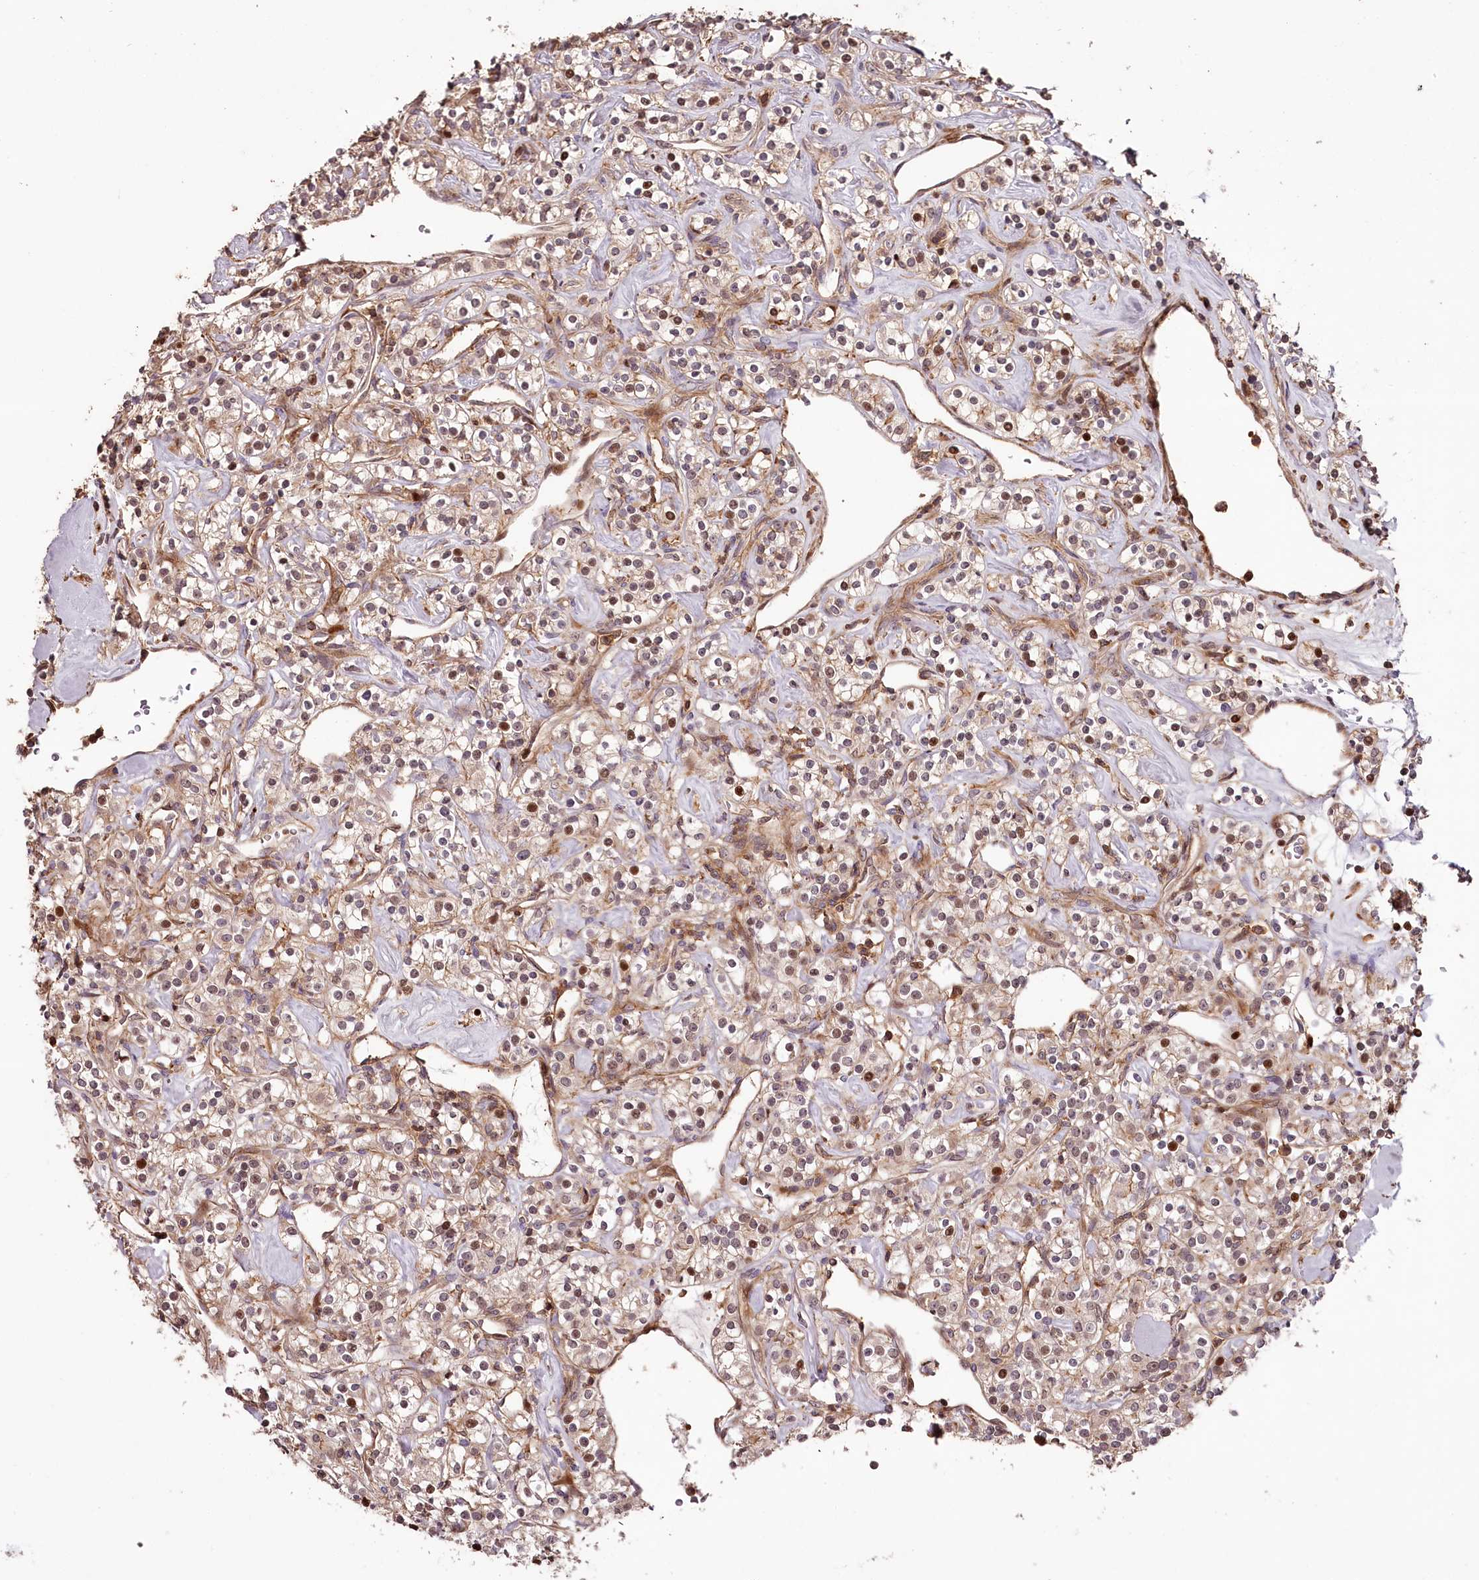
{"staining": {"intensity": "weak", "quantity": "25%-75%", "location": "cytoplasmic/membranous,nuclear"}, "tissue": "renal cancer", "cell_type": "Tumor cells", "image_type": "cancer", "snomed": [{"axis": "morphology", "description": "Adenocarcinoma, NOS"}, {"axis": "topography", "description": "Kidney"}], "caption": "This histopathology image demonstrates IHC staining of renal cancer, with low weak cytoplasmic/membranous and nuclear positivity in about 25%-75% of tumor cells.", "gene": "KIF14", "patient": {"sex": "male", "age": 77}}